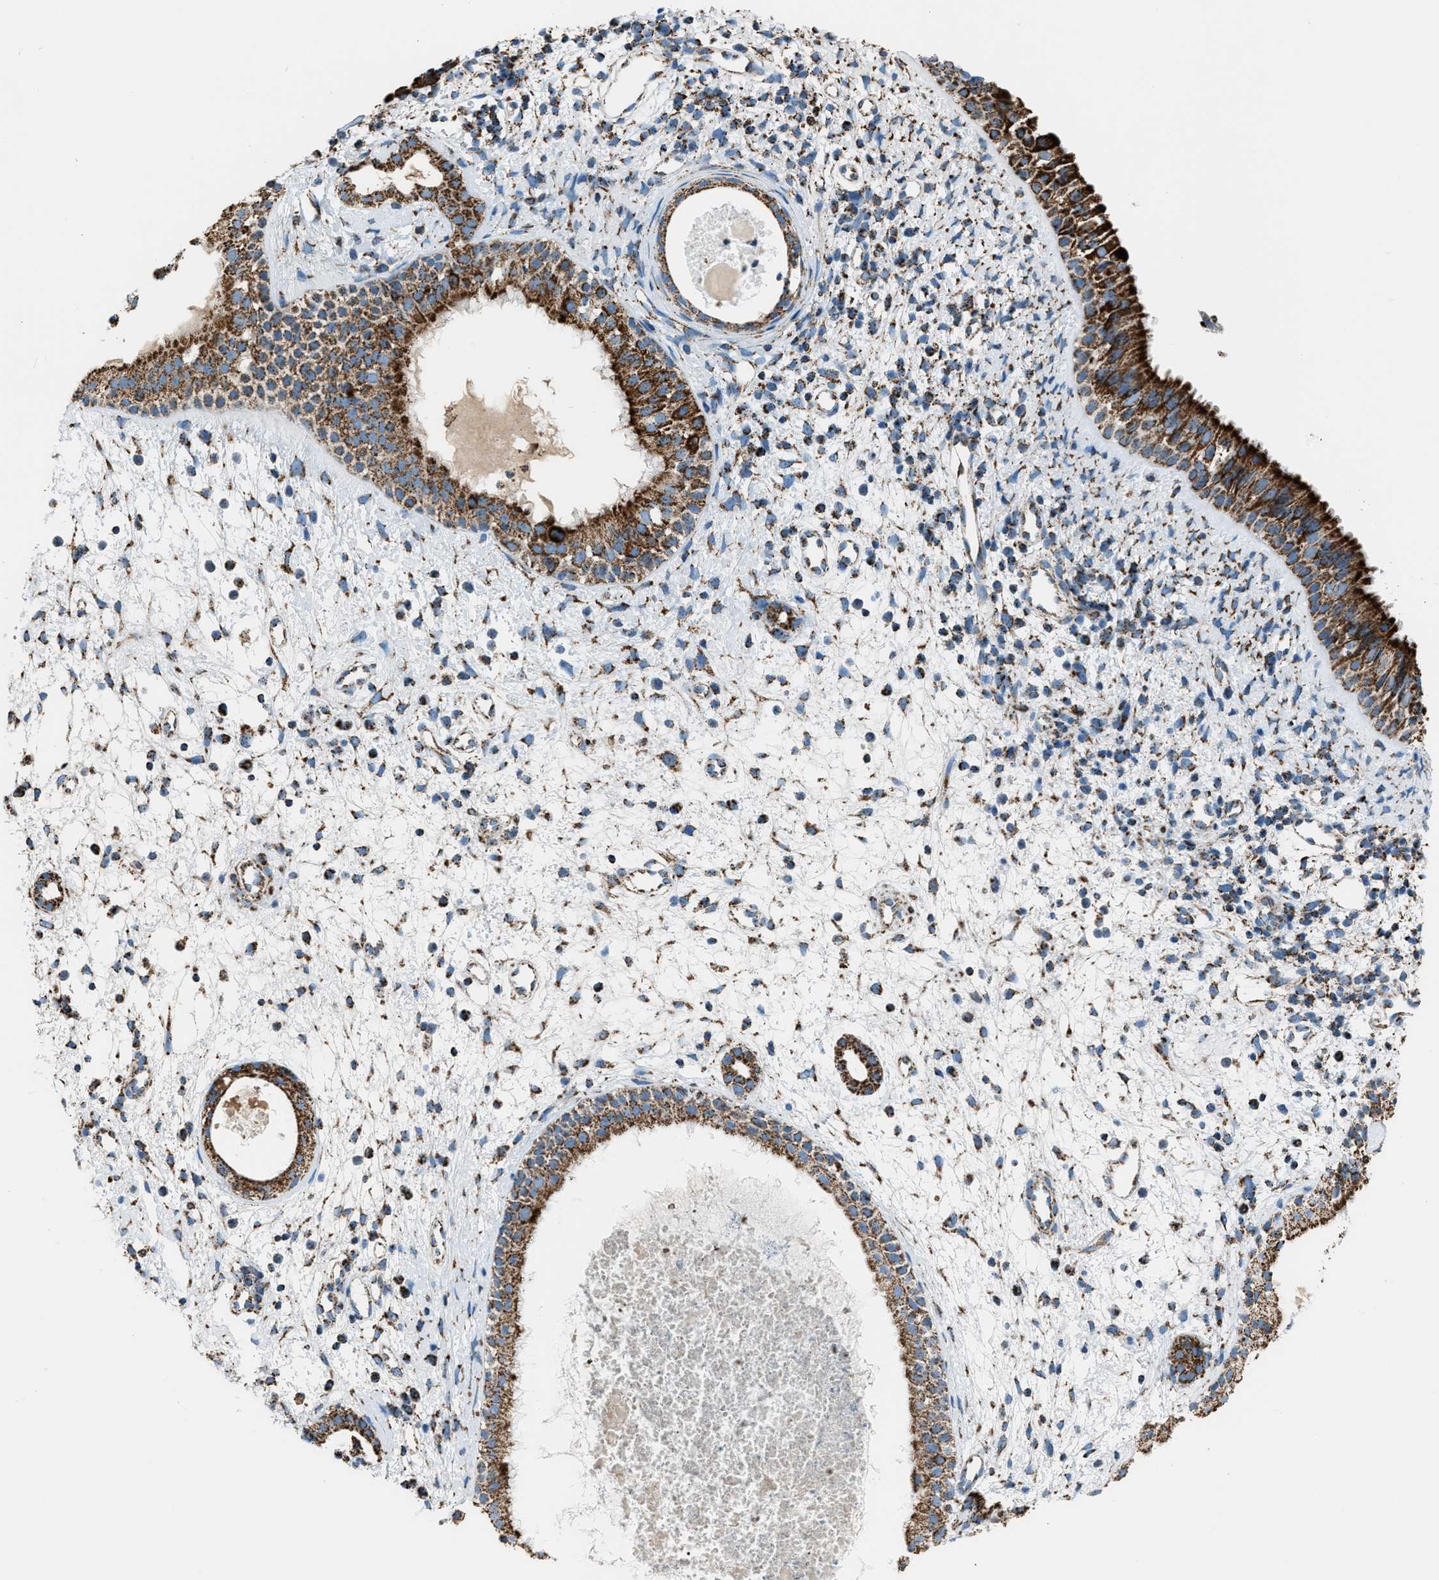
{"staining": {"intensity": "strong", "quantity": ">75%", "location": "cytoplasmic/membranous"}, "tissue": "nasopharynx", "cell_type": "Respiratory epithelial cells", "image_type": "normal", "snomed": [{"axis": "morphology", "description": "Normal tissue, NOS"}, {"axis": "topography", "description": "Nasopharynx"}], "caption": "Immunohistochemistry (DAB (3,3'-diaminobenzidine)) staining of unremarkable human nasopharynx displays strong cytoplasmic/membranous protein expression in about >75% of respiratory epithelial cells.", "gene": "MDH2", "patient": {"sex": "male", "age": 22}}